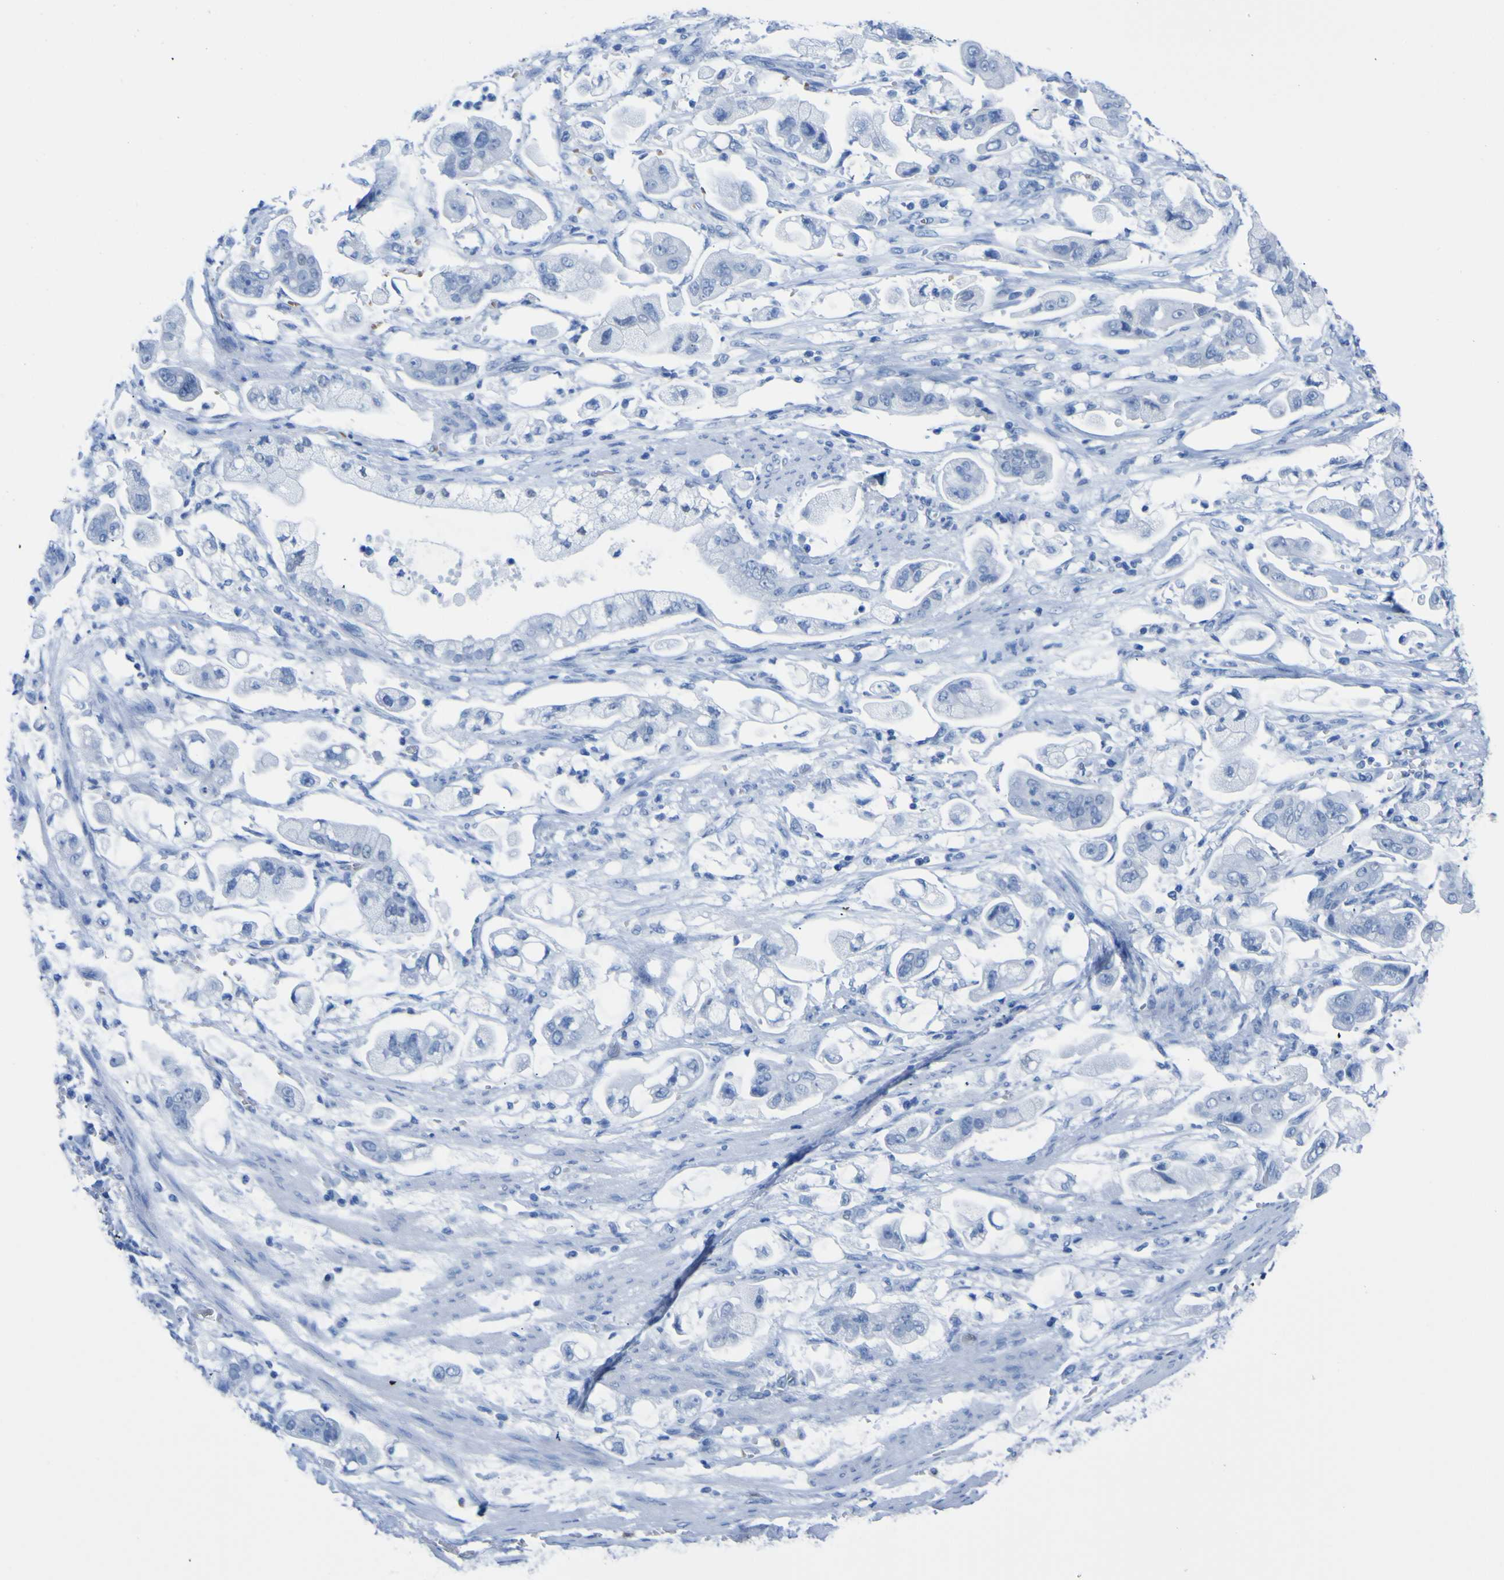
{"staining": {"intensity": "negative", "quantity": "none", "location": "none"}, "tissue": "stomach cancer", "cell_type": "Tumor cells", "image_type": "cancer", "snomed": [{"axis": "morphology", "description": "Adenocarcinoma, NOS"}, {"axis": "topography", "description": "Stomach"}], "caption": "The immunohistochemistry histopathology image has no significant staining in tumor cells of stomach cancer (adenocarcinoma) tissue.", "gene": "DACH1", "patient": {"sex": "male", "age": 62}}